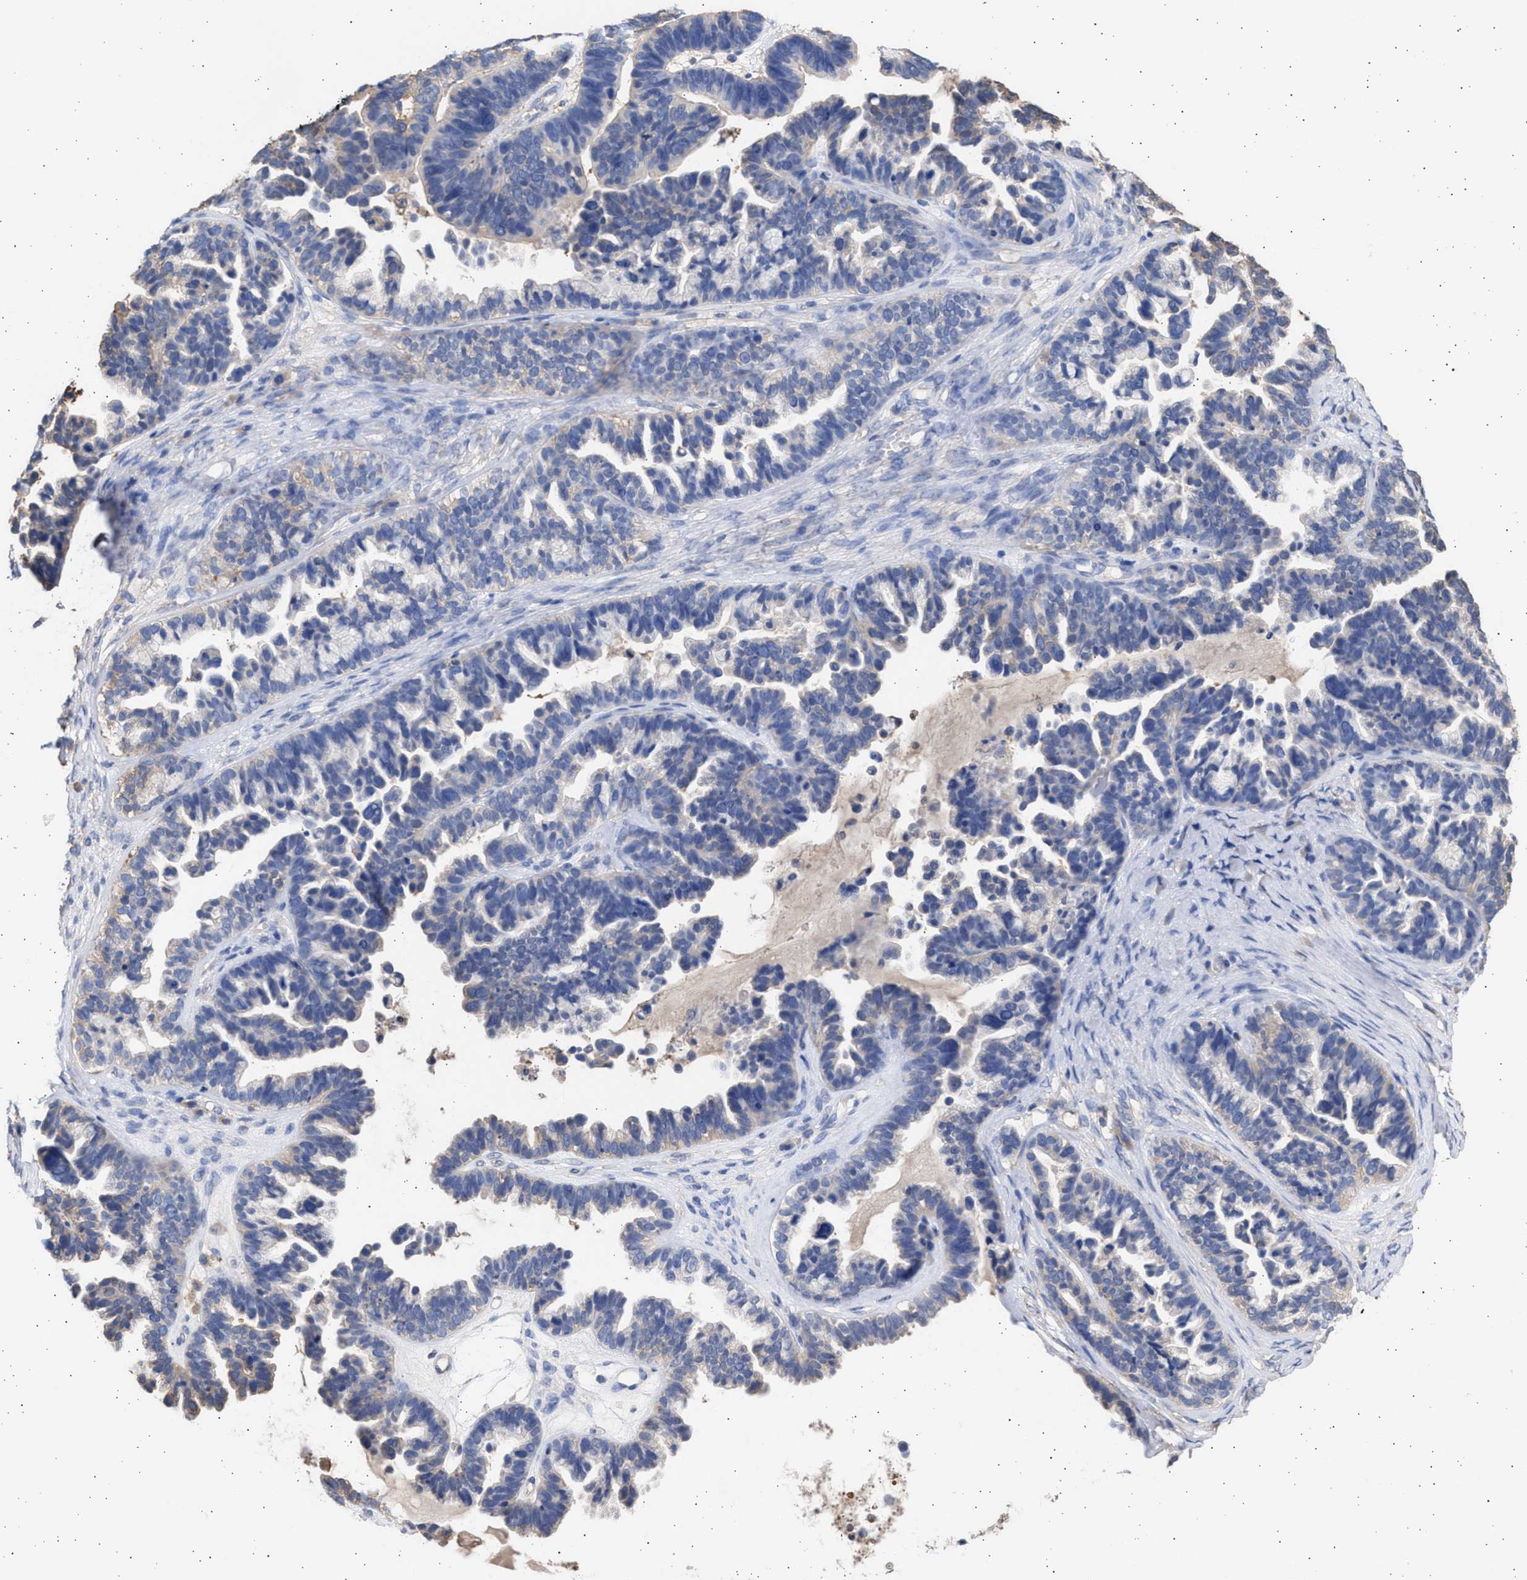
{"staining": {"intensity": "negative", "quantity": "none", "location": "none"}, "tissue": "ovarian cancer", "cell_type": "Tumor cells", "image_type": "cancer", "snomed": [{"axis": "morphology", "description": "Cystadenocarcinoma, serous, NOS"}, {"axis": "topography", "description": "Ovary"}], "caption": "Tumor cells show no significant positivity in ovarian serous cystadenocarcinoma.", "gene": "ALDOC", "patient": {"sex": "female", "age": 56}}